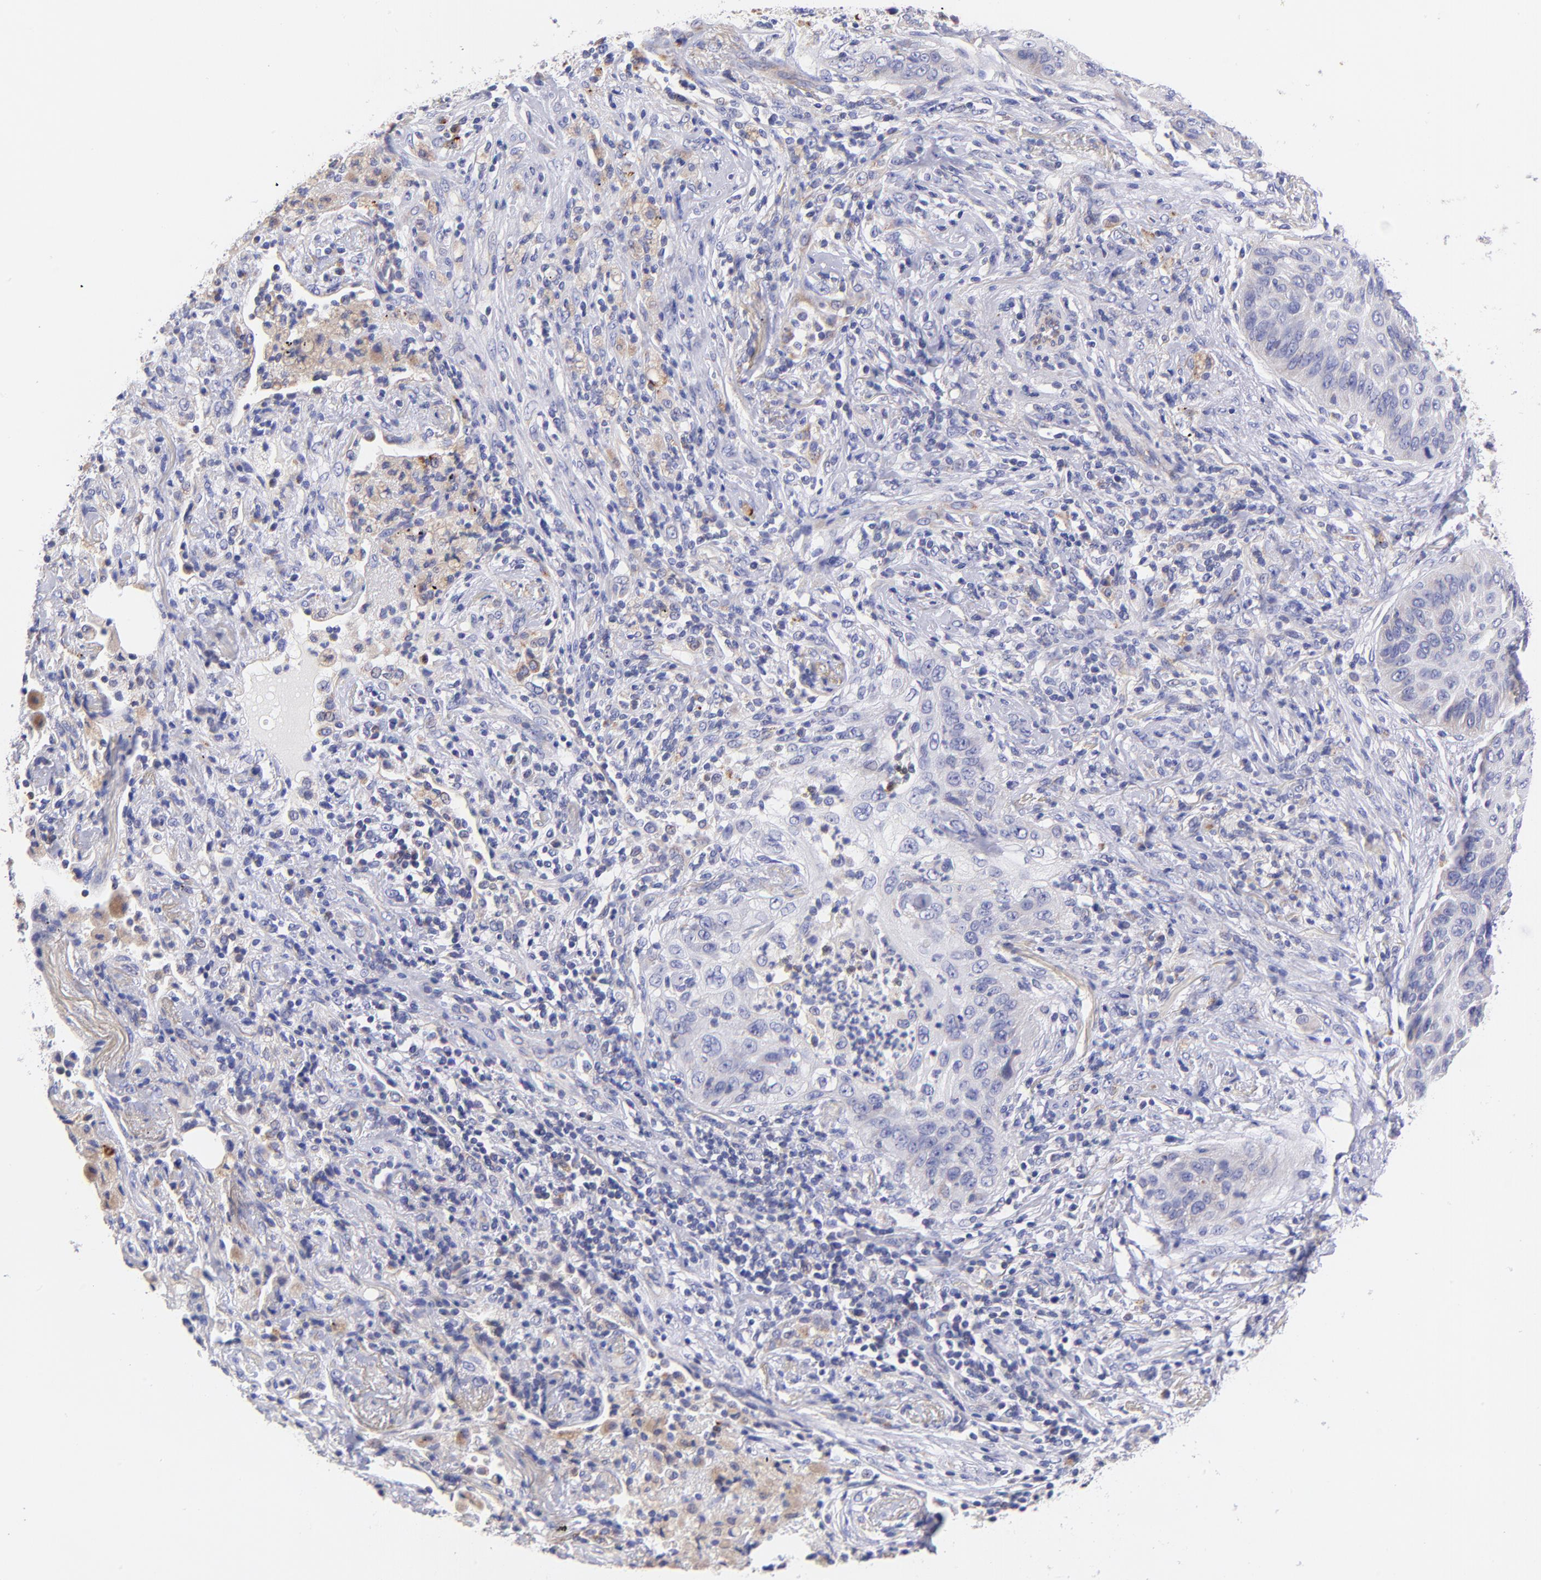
{"staining": {"intensity": "weak", "quantity": "<25%", "location": "cytoplasmic/membranous"}, "tissue": "lung cancer", "cell_type": "Tumor cells", "image_type": "cancer", "snomed": [{"axis": "morphology", "description": "Squamous cell carcinoma, NOS"}, {"axis": "topography", "description": "Lung"}], "caption": "Immunohistochemistry (IHC) image of neoplastic tissue: human lung cancer stained with DAB exhibits no significant protein staining in tumor cells.", "gene": "NDUFB7", "patient": {"sex": "female", "age": 67}}